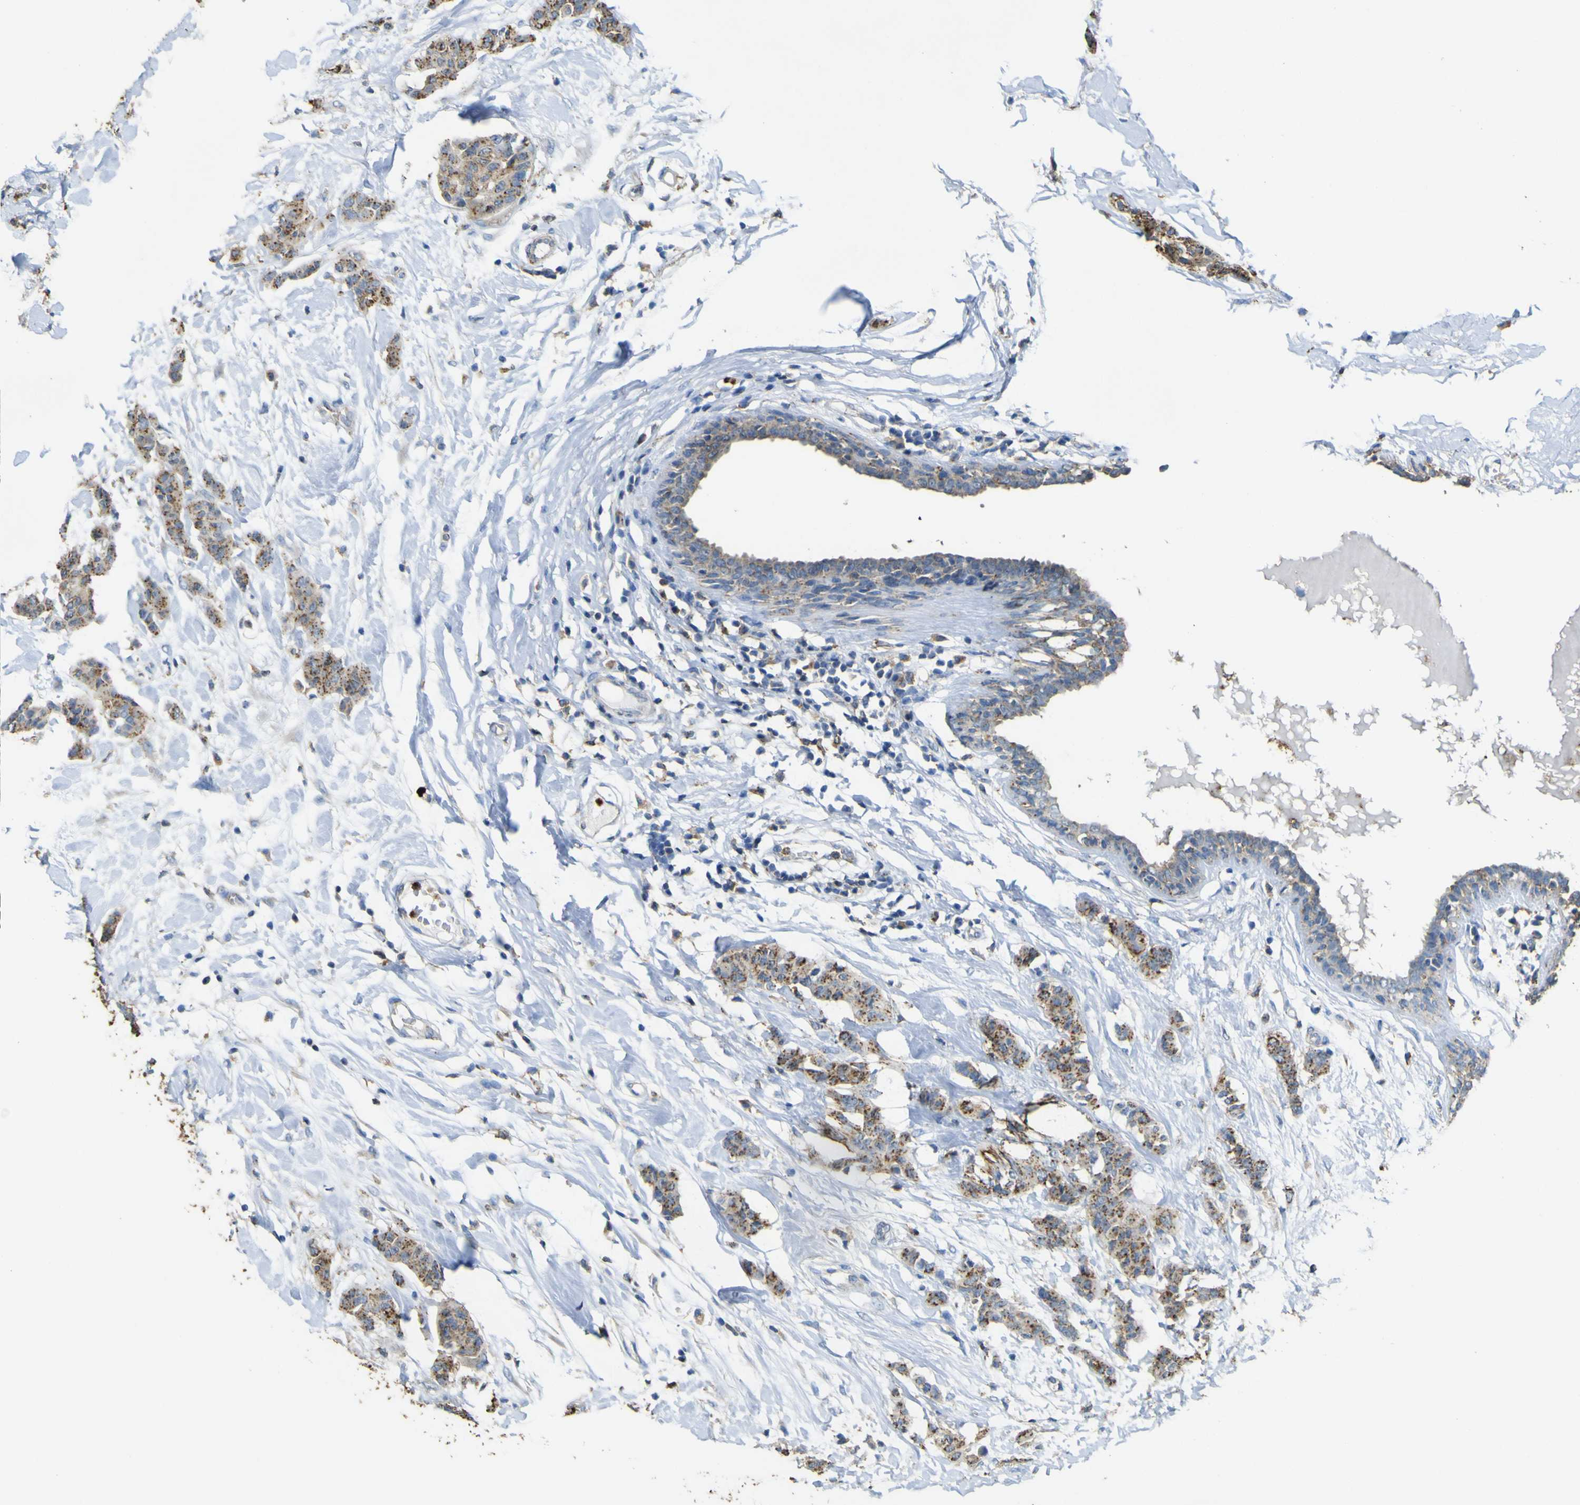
{"staining": {"intensity": "strong", "quantity": ">75%", "location": "cytoplasmic/membranous"}, "tissue": "breast cancer", "cell_type": "Tumor cells", "image_type": "cancer", "snomed": [{"axis": "morphology", "description": "Normal tissue, NOS"}, {"axis": "morphology", "description": "Duct carcinoma"}, {"axis": "topography", "description": "Breast"}], "caption": "Breast cancer (invasive ductal carcinoma) stained with a protein marker reveals strong staining in tumor cells.", "gene": "ACSL3", "patient": {"sex": "female", "age": 40}}